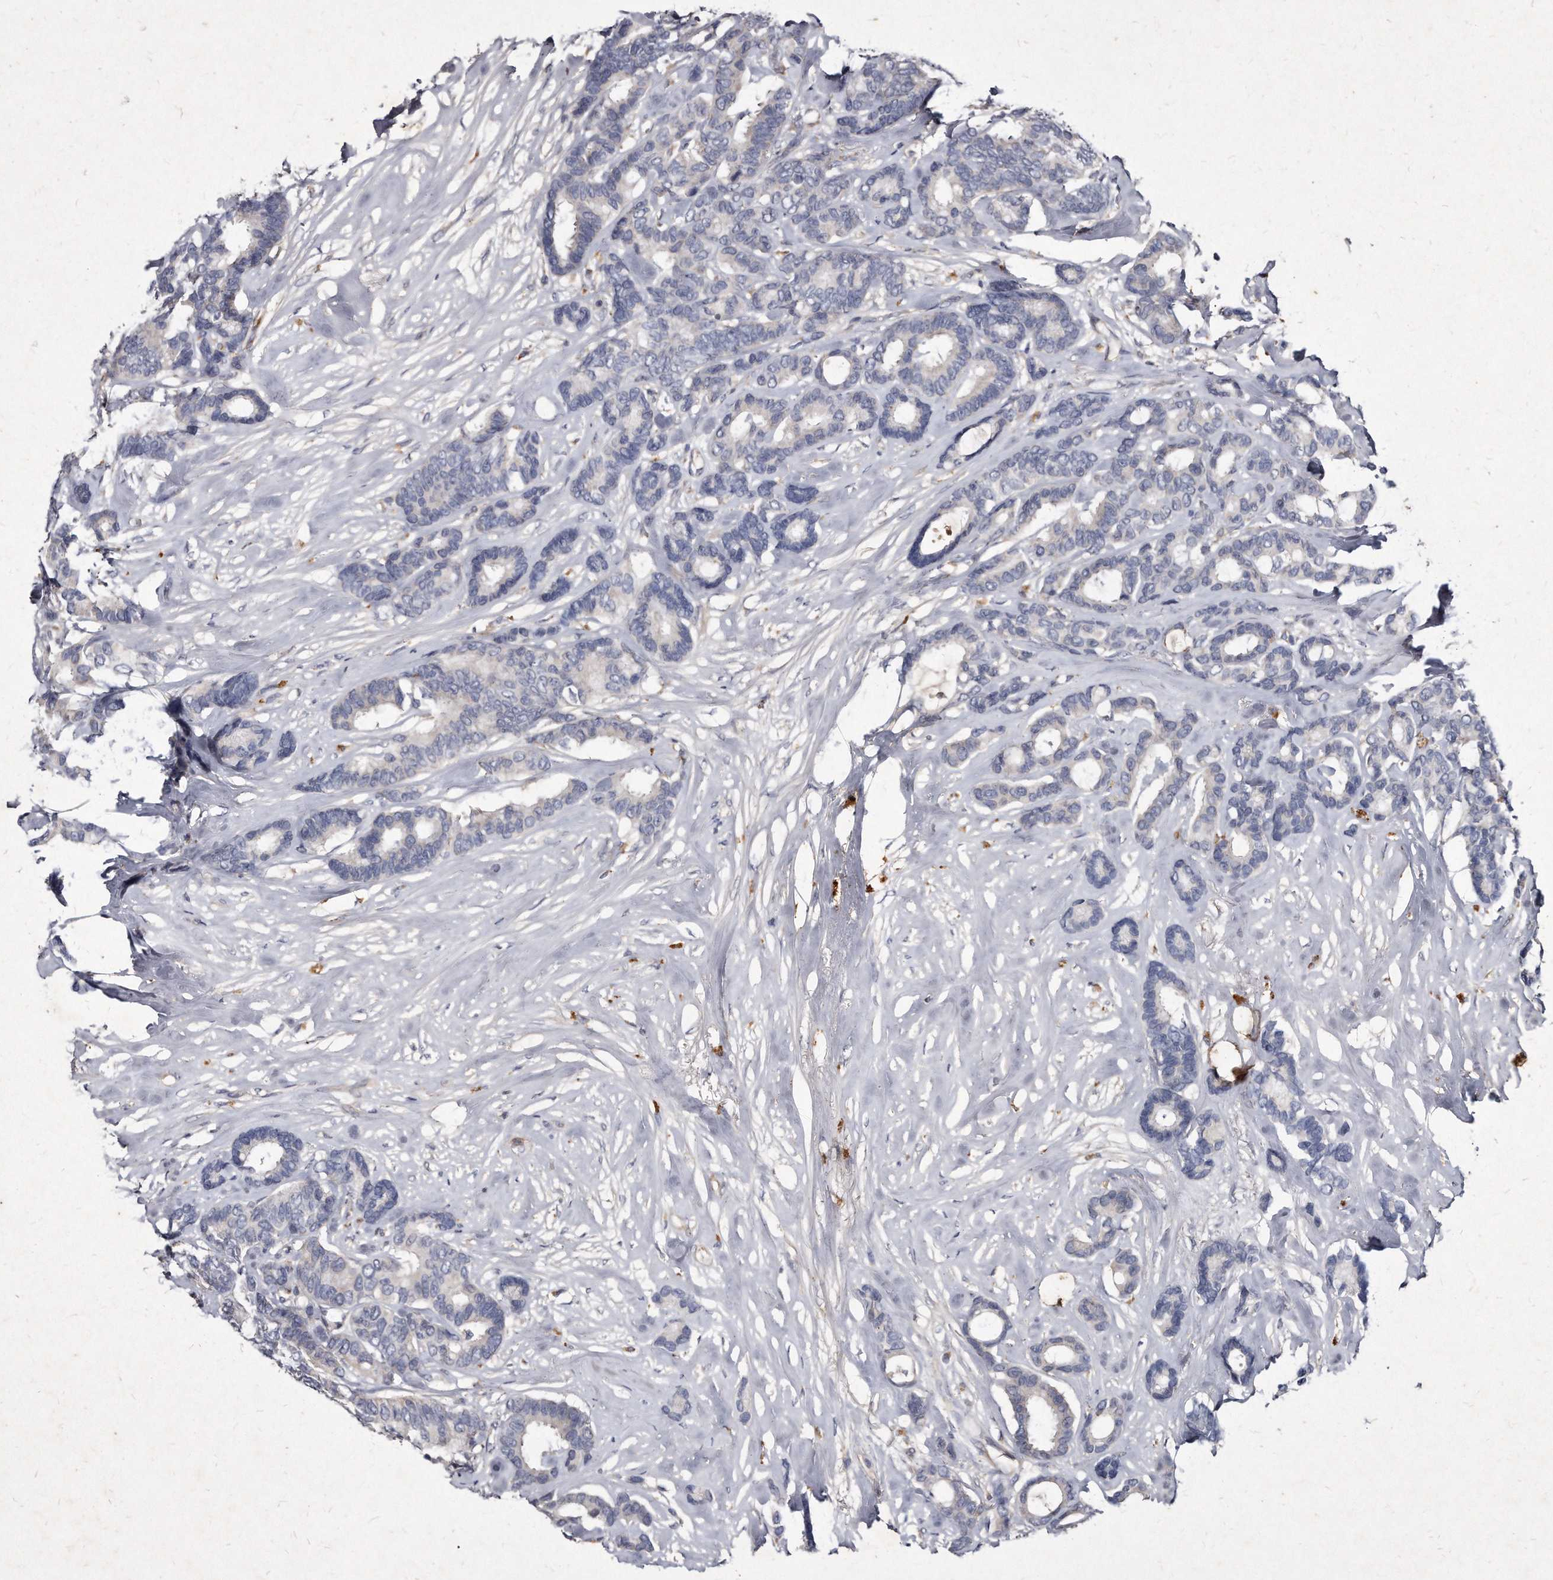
{"staining": {"intensity": "negative", "quantity": "none", "location": "none"}, "tissue": "breast cancer", "cell_type": "Tumor cells", "image_type": "cancer", "snomed": [{"axis": "morphology", "description": "Duct carcinoma"}, {"axis": "topography", "description": "Breast"}], "caption": "Intraductal carcinoma (breast) was stained to show a protein in brown. There is no significant positivity in tumor cells.", "gene": "KLHDC3", "patient": {"sex": "female", "age": 87}}